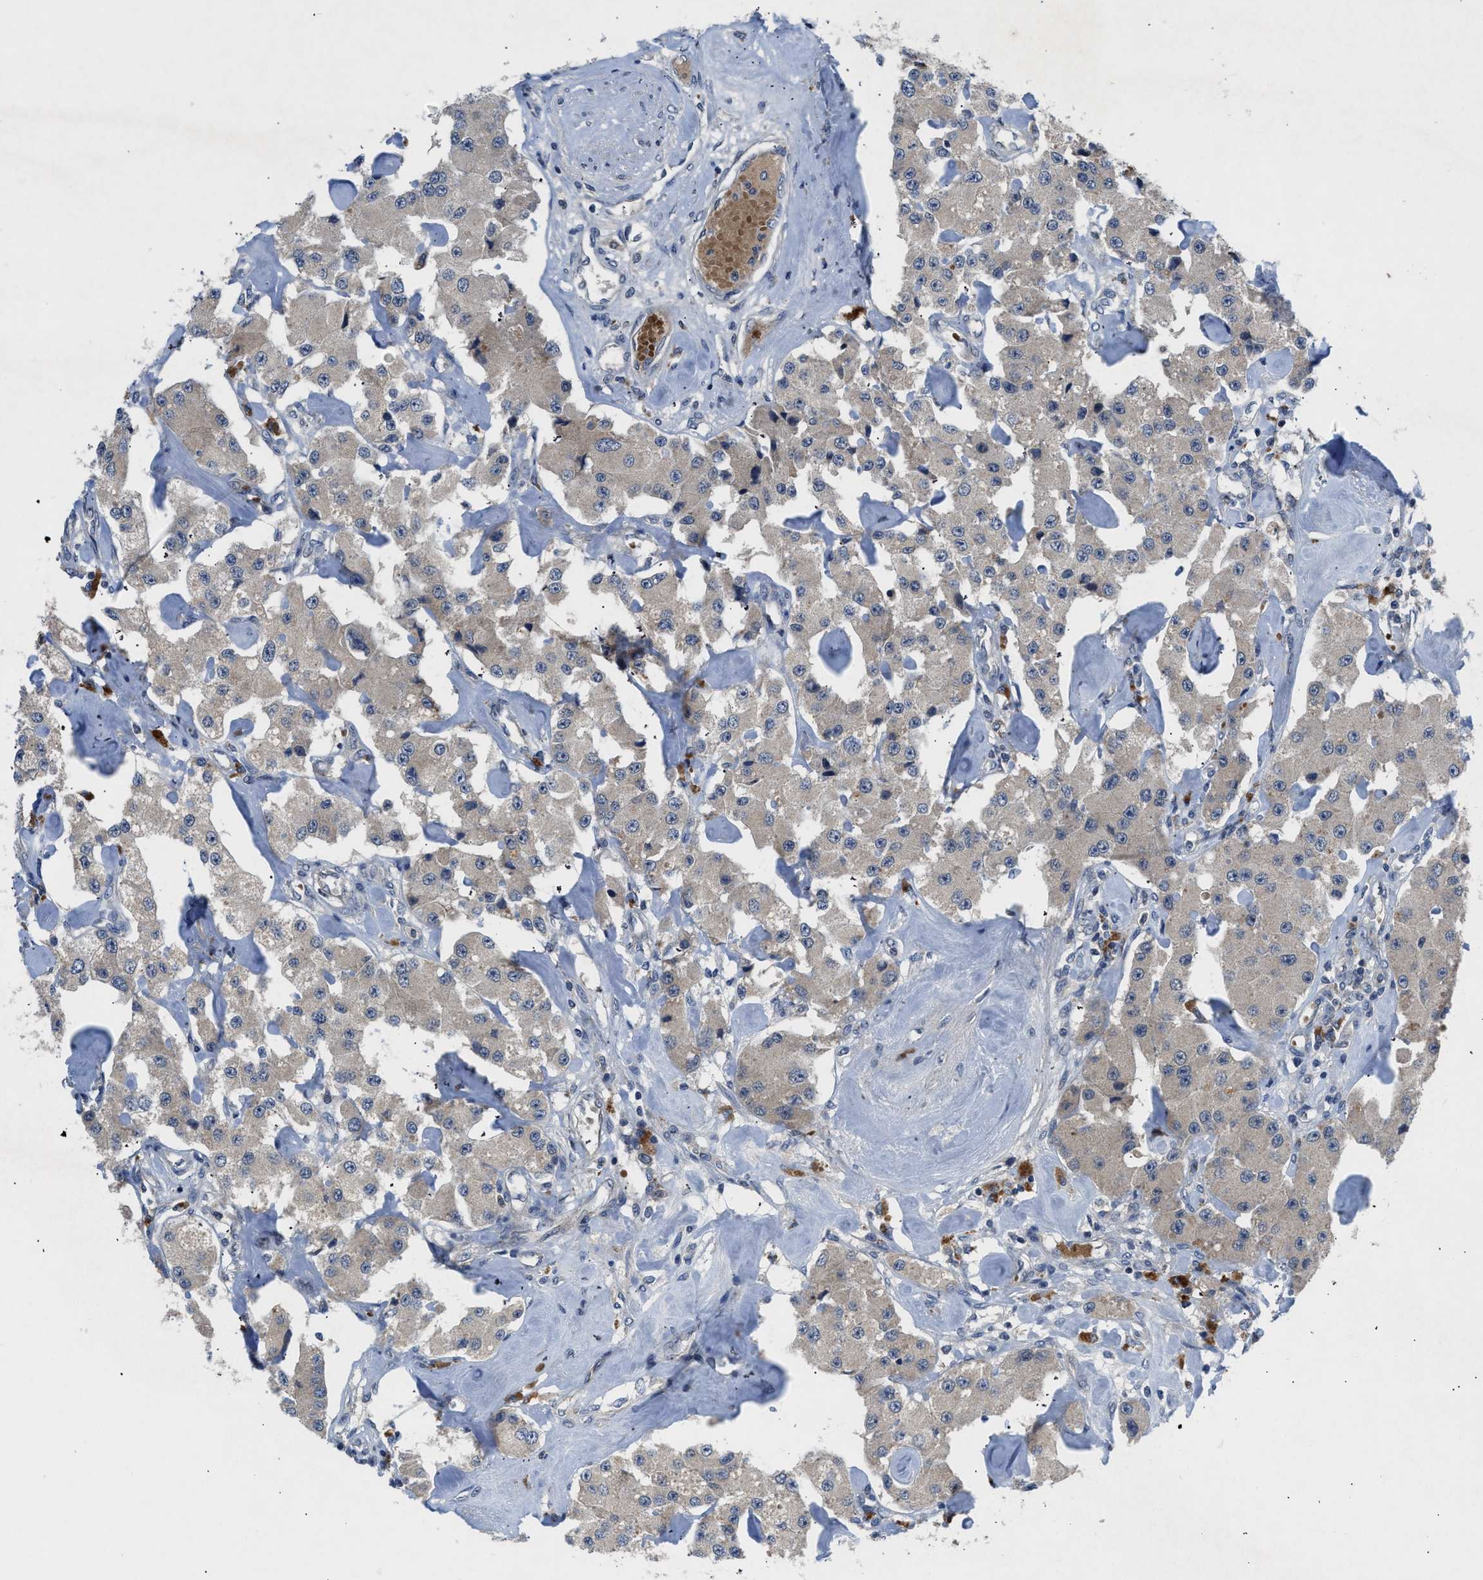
{"staining": {"intensity": "weak", "quantity": ">75%", "location": "cytoplasmic/membranous"}, "tissue": "carcinoid", "cell_type": "Tumor cells", "image_type": "cancer", "snomed": [{"axis": "morphology", "description": "Carcinoid, malignant, NOS"}, {"axis": "topography", "description": "Pancreas"}], "caption": "Carcinoid stained with DAB (3,3'-diaminobenzidine) immunohistochemistry (IHC) shows low levels of weak cytoplasmic/membranous expression in approximately >75% of tumor cells.", "gene": "PDE7A", "patient": {"sex": "male", "age": 41}}